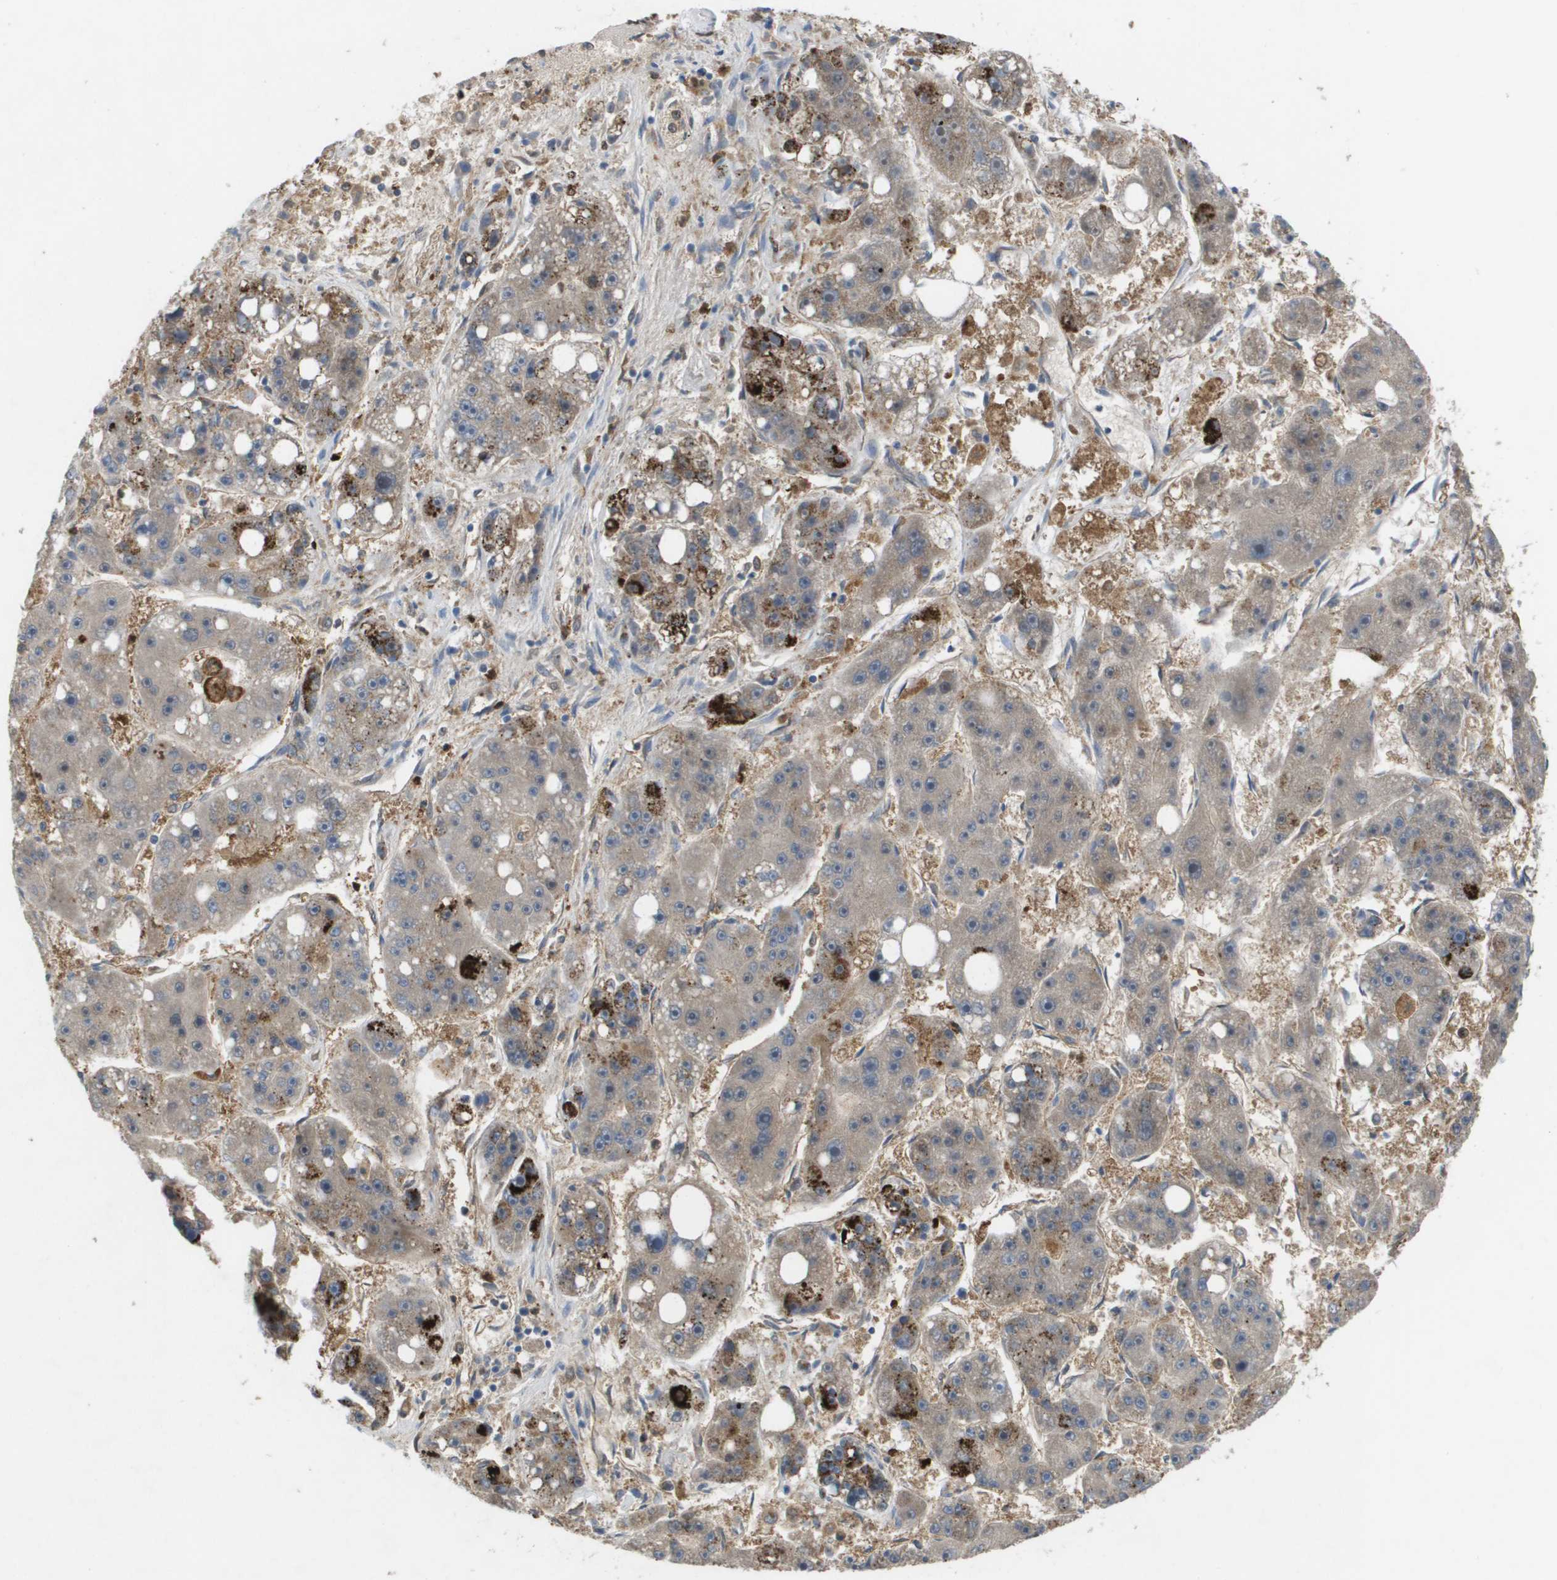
{"staining": {"intensity": "strong", "quantity": "<25%", "location": "cytoplasmic/membranous"}, "tissue": "liver cancer", "cell_type": "Tumor cells", "image_type": "cancer", "snomed": [{"axis": "morphology", "description": "Carcinoma, Hepatocellular, NOS"}, {"axis": "topography", "description": "Liver"}], "caption": "IHC (DAB) staining of liver cancer exhibits strong cytoplasmic/membranous protein positivity in approximately <25% of tumor cells.", "gene": "PALD1", "patient": {"sex": "female", "age": 61}}